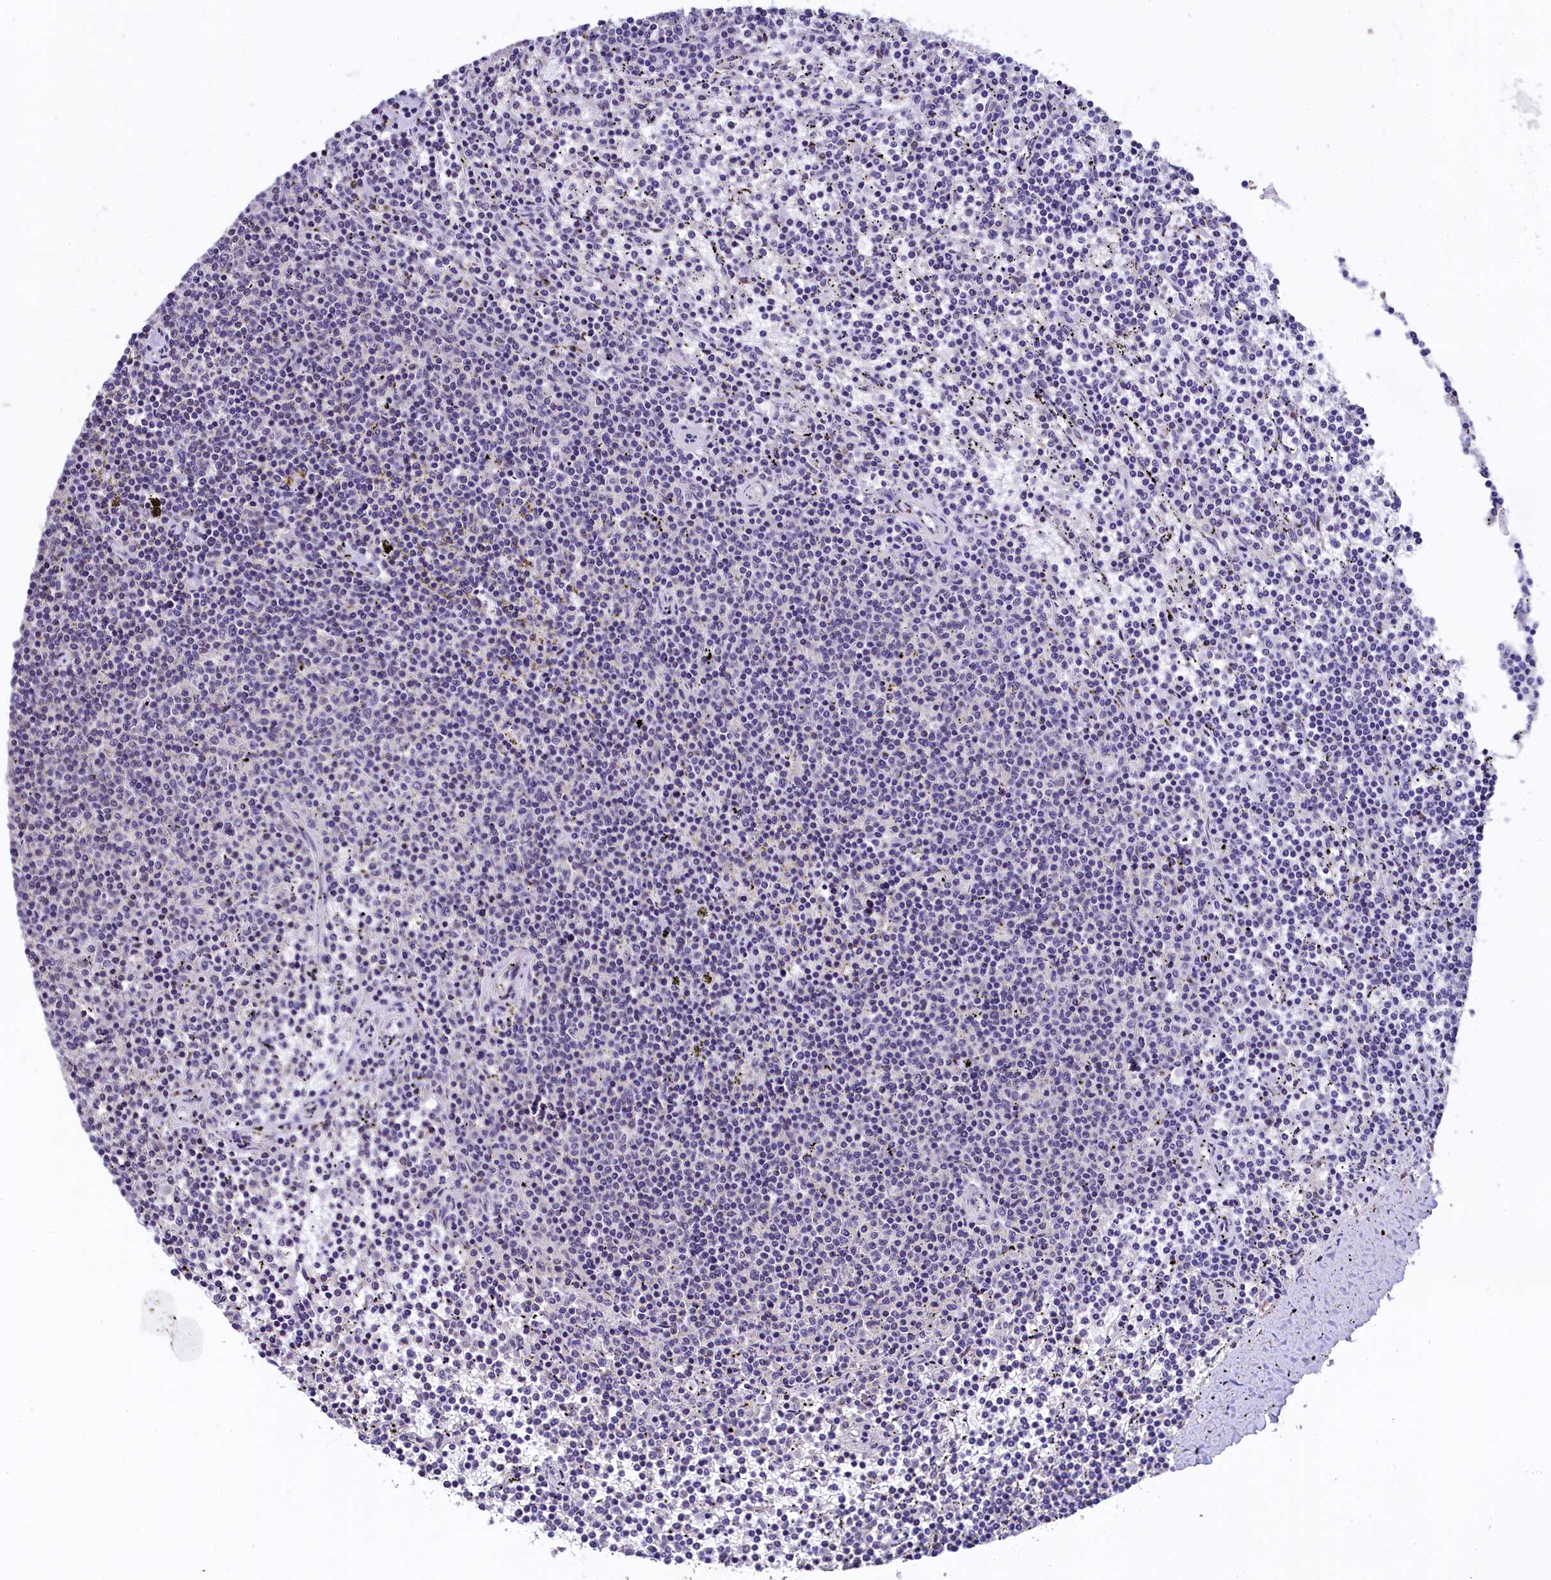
{"staining": {"intensity": "negative", "quantity": "none", "location": "none"}, "tissue": "lymphoma", "cell_type": "Tumor cells", "image_type": "cancer", "snomed": [{"axis": "morphology", "description": "Malignant lymphoma, non-Hodgkin's type, Low grade"}, {"axis": "topography", "description": "Spleen"}], "caption": "Tumor cells are negative for brown protein staining in lymphoma.", "gene": "HECTD4", "patient": {"sex": "female", "age": 50}}